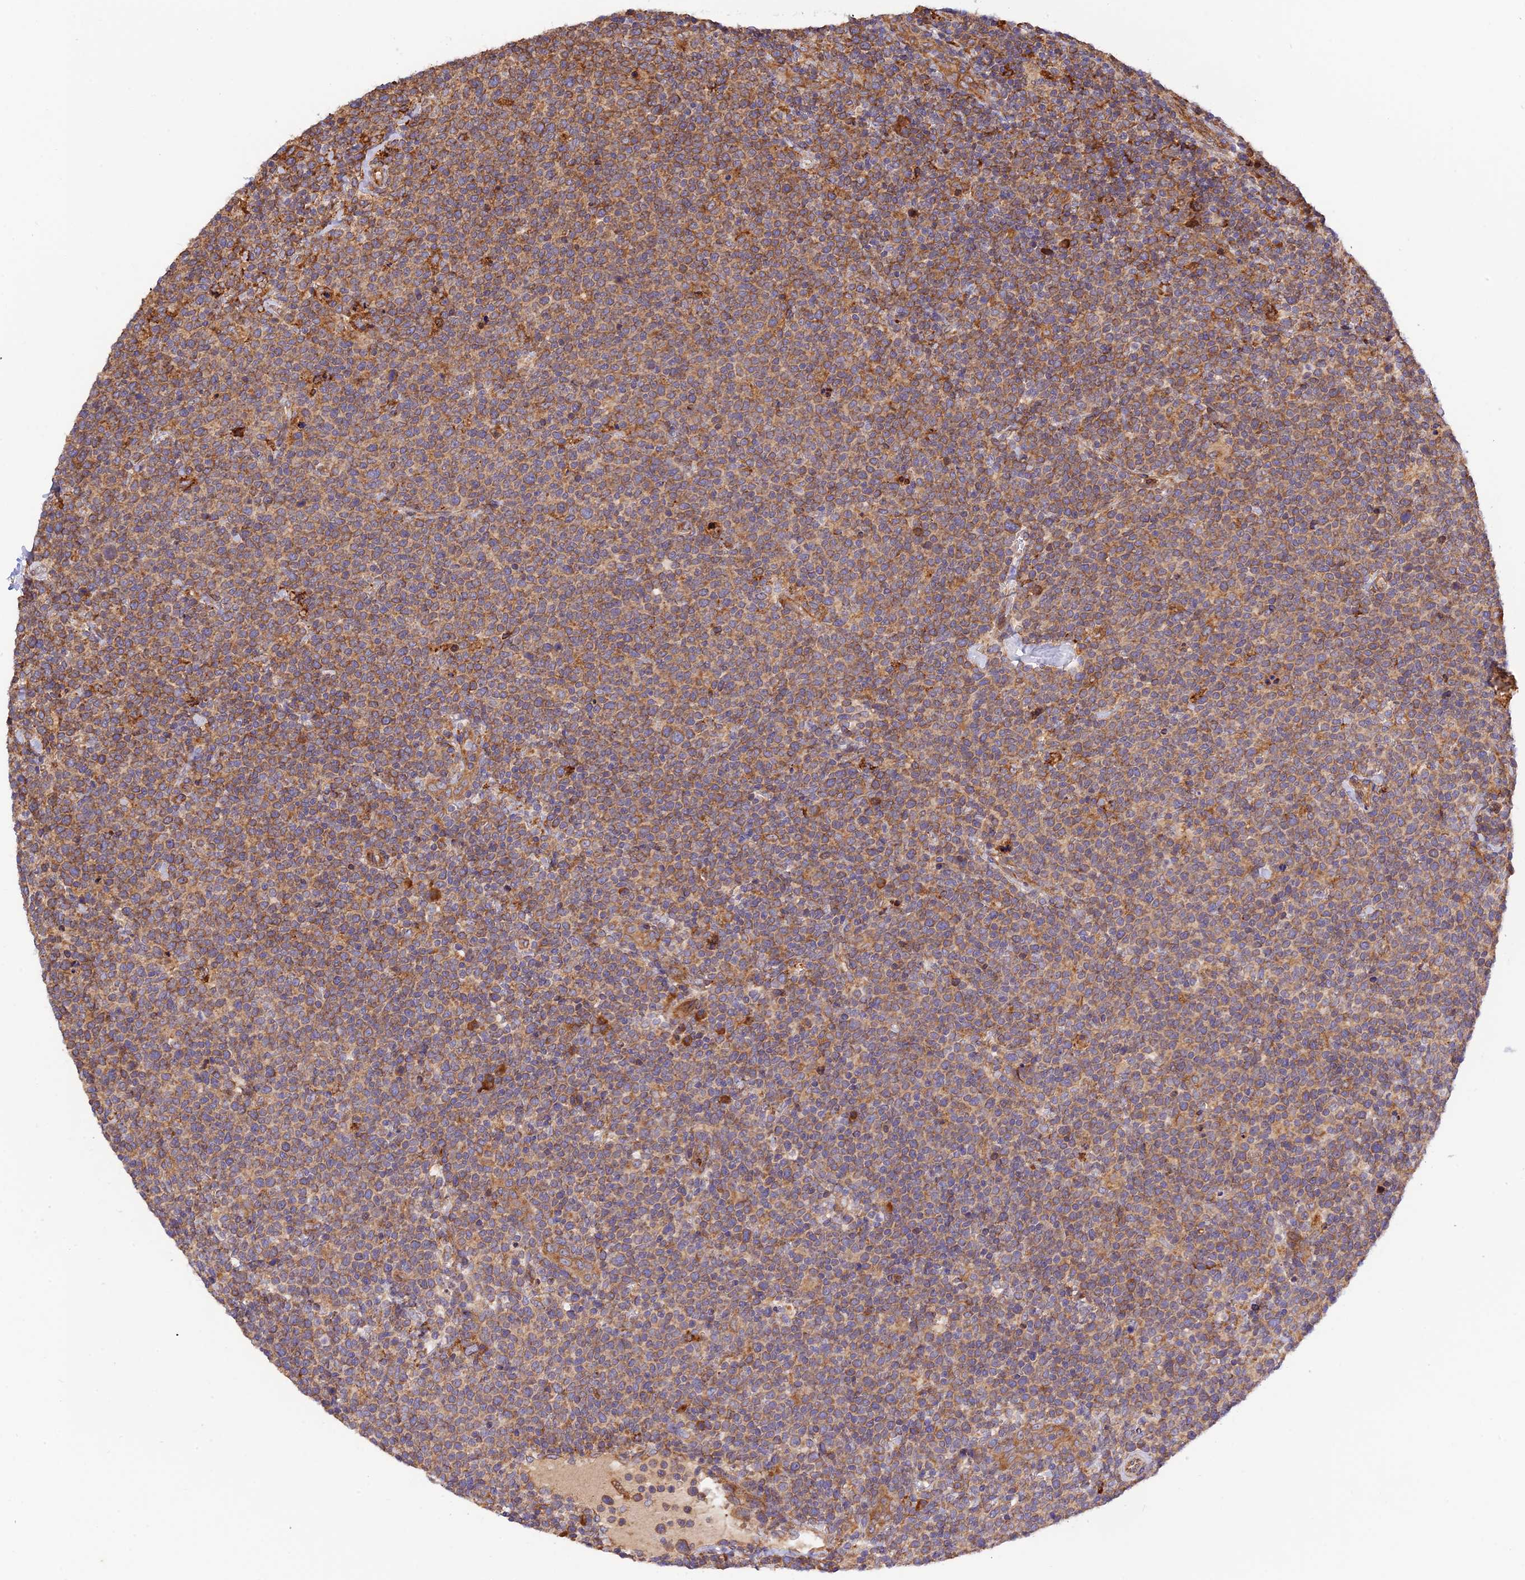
{"staining": {"intensity": "moderate", "quantity": ">75%", "location": "cytoplasmic/membranous"}, "tissue": "lymphoma", "cell_type": "Tumor cells", "image_type": "cancer", "snomed": [{"axis": "morphology", "description": "Malignant lymphoma, non-Hodgkin's type, High grade"}, {"axis": "topography", "description": "Lymph node"}], "caption": "Protein expression analysis of human lymphoma reveals moderate cytoplasmic/membranous expression in about >75% of tumor cells. Nuclei are stained in blue.", "gene": "RPL5", "patient": {"sex": "male", "age": 61}}